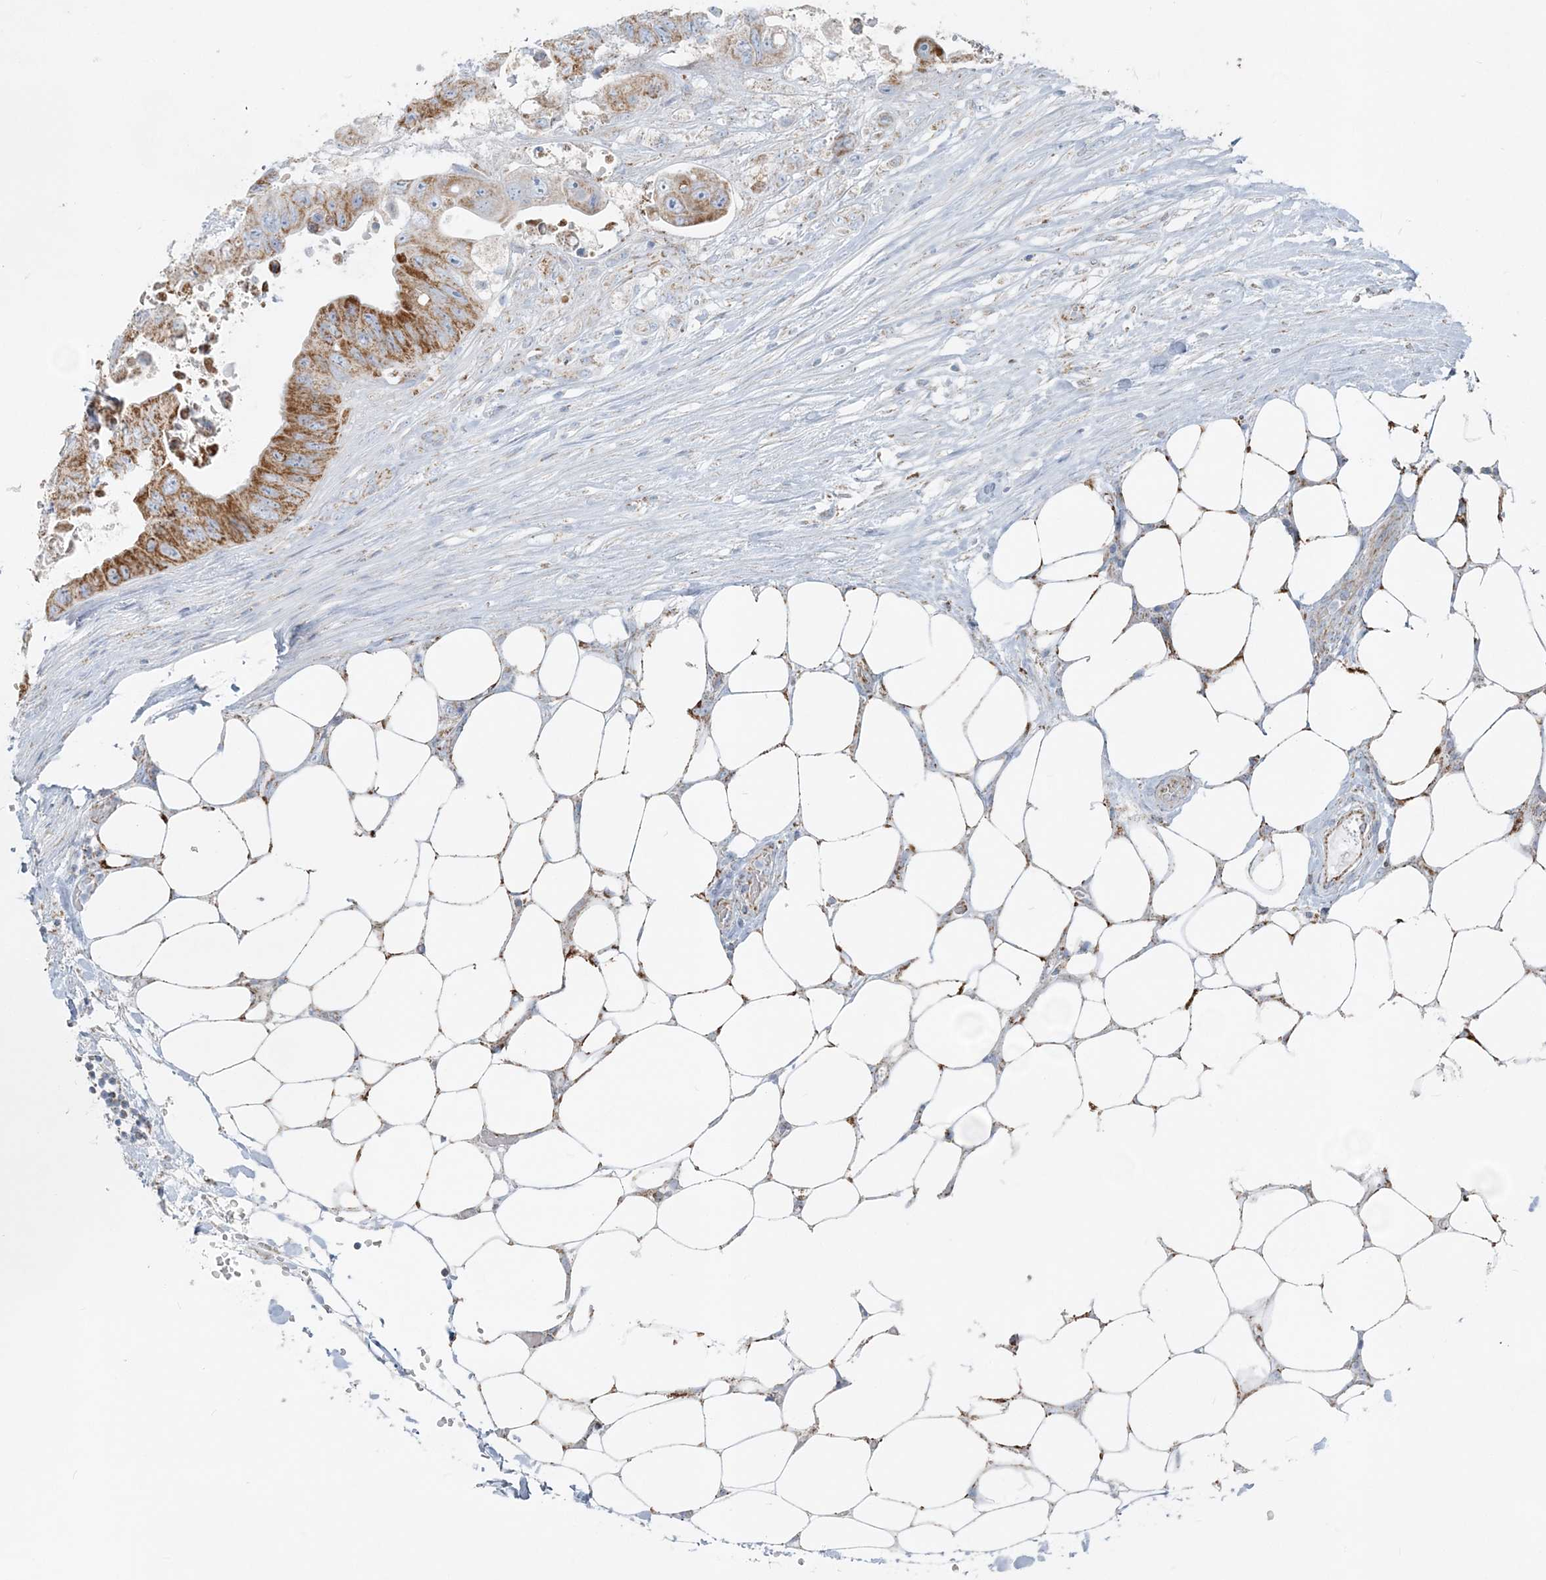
{"staining": {"intensity": "moderate", "quantity": ">75%", "location": "cytoplasmic/membranous"}, "tissue": "colorectal cancer", "cell_type": "Tumor cells", "image_type": "cancer", "snomed": [{"axis": "morphology", "description": "Adenocarcinoma, NOS"}, {"axis": "topography", "description": "Colon"}], "caption": "Immunohistochemical staining of human colorectal cancer displays medium levels of moderate cytoplasmic/membranous protein expression in about >75% of tumor cells. (DAB (3,3'-diaminobenzidine) IHC, brown staining for protein, blue staining for nuclei).", "gene": "PCCB", "patient": {"sex": "female", "age": 46}}